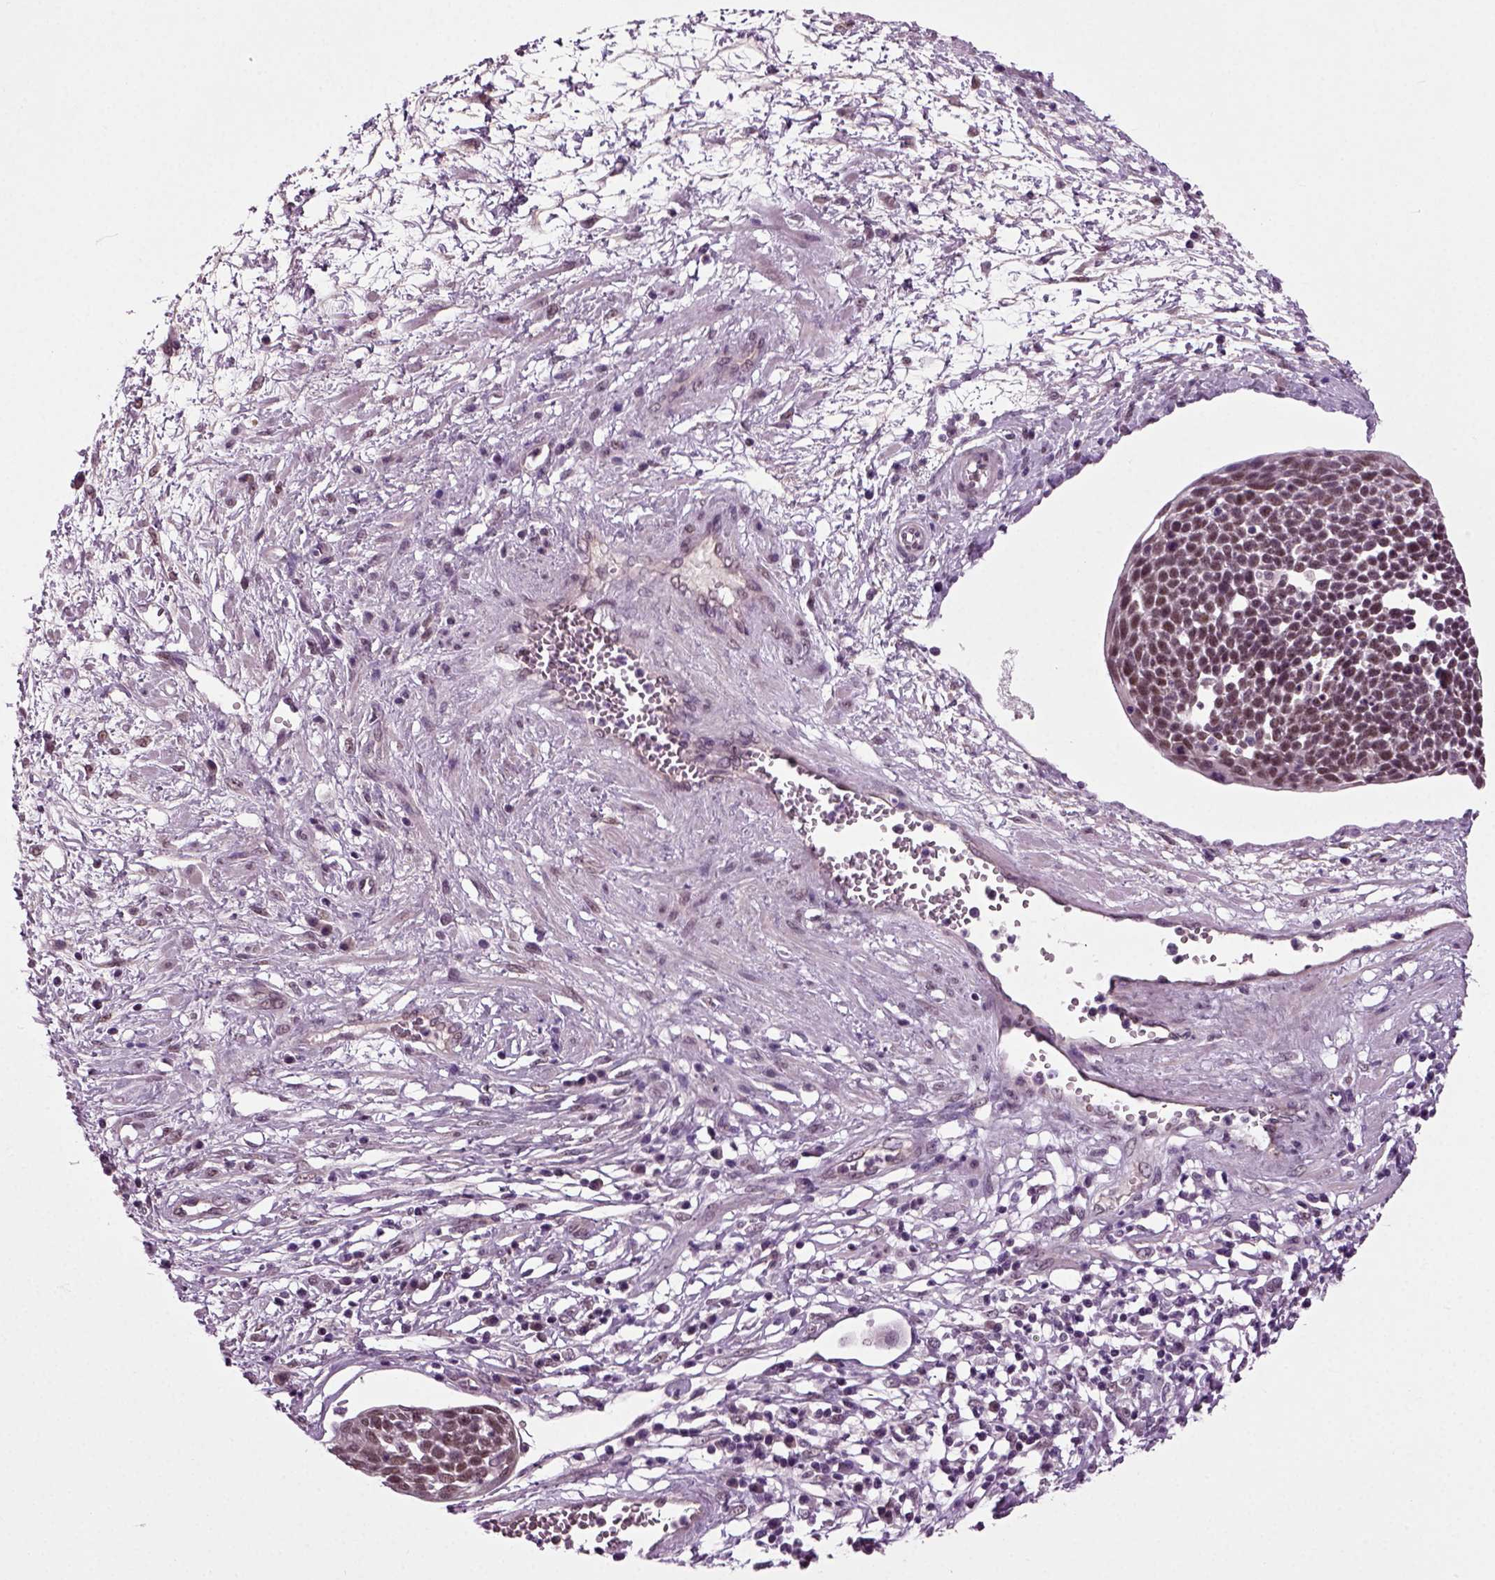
{"staining": {"intensity": "moderate", "quantity": "25%-75%", "location": "nuclear"}, "tissue": "cervical cancer", "cell_type": "Tumor cells", "image_type": "cancer", "snomed": [{"axis": "morphology", "description": "Squamous cell carcinoma, NOS"}, {"axis": "topography", "description": "Cervix"}], "caption": "About 25%-75% of tumor cells in cervical cancer reveal moderate nuclear protein positivity as visualized by brown immunohistochemical staining.", "gene": "RCOR3", "patient": {"sex": "female", "age": 34}}